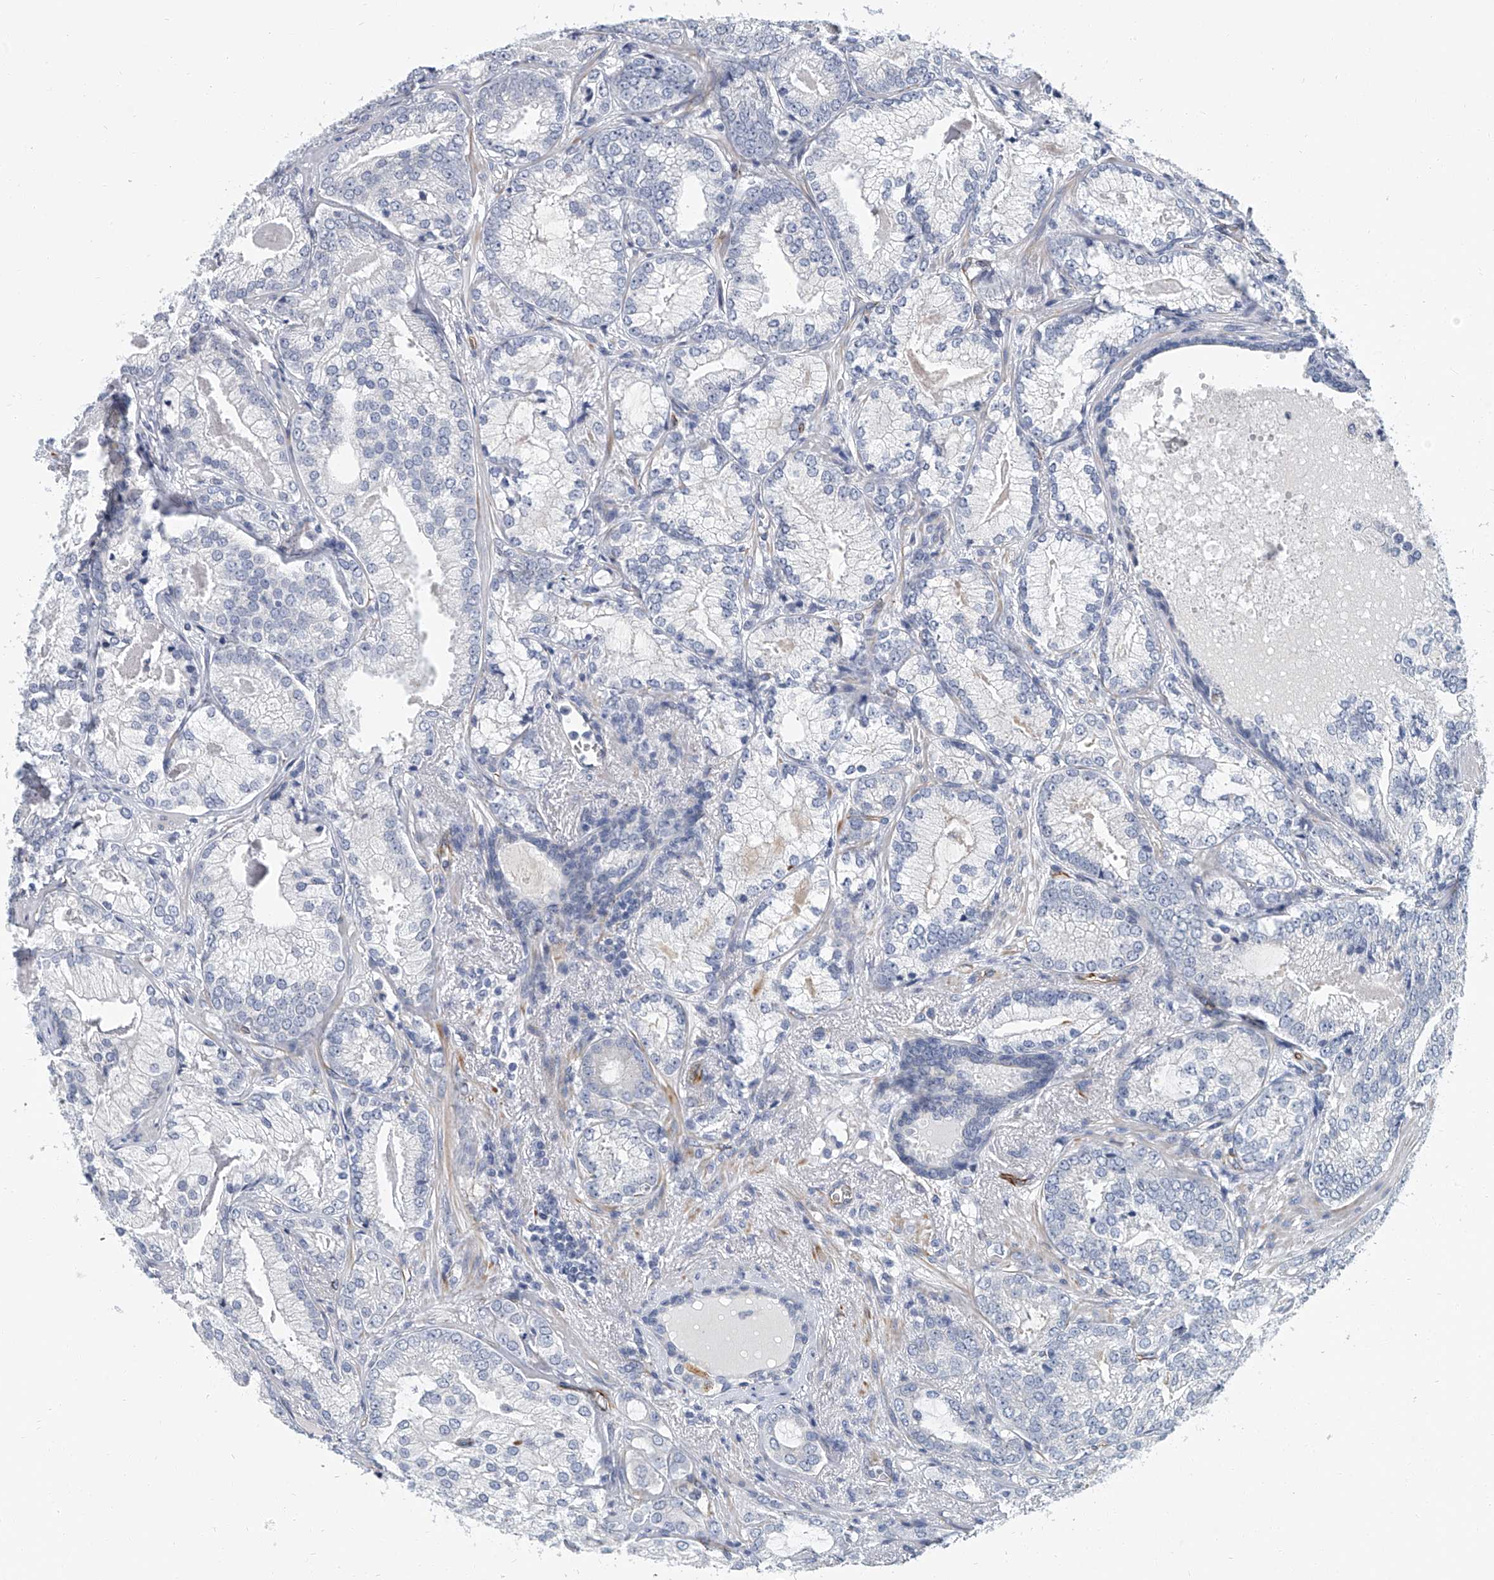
{"staining": {"intensity": "negative", "quantity": "none", "location": "none"}, "tissue": "prostate cancer", "cell_type": "Tumor cells", "image_type": "cancer", "snomed": [{"axis": "morphology", "description": "Normal morphology"}, {"axis": "morphology", "description": "Adenocarcinoma, Low grade"}, {"axis": "topography", "description": "Prostate"}], "caption": "DAB immunohistochemical staining of prostate adenocarcinoma (low-grade) exhibits no significant staining in tumor cells.", "gene": "KIRREL1", "patient": {"sex": "male", "age": 72}}